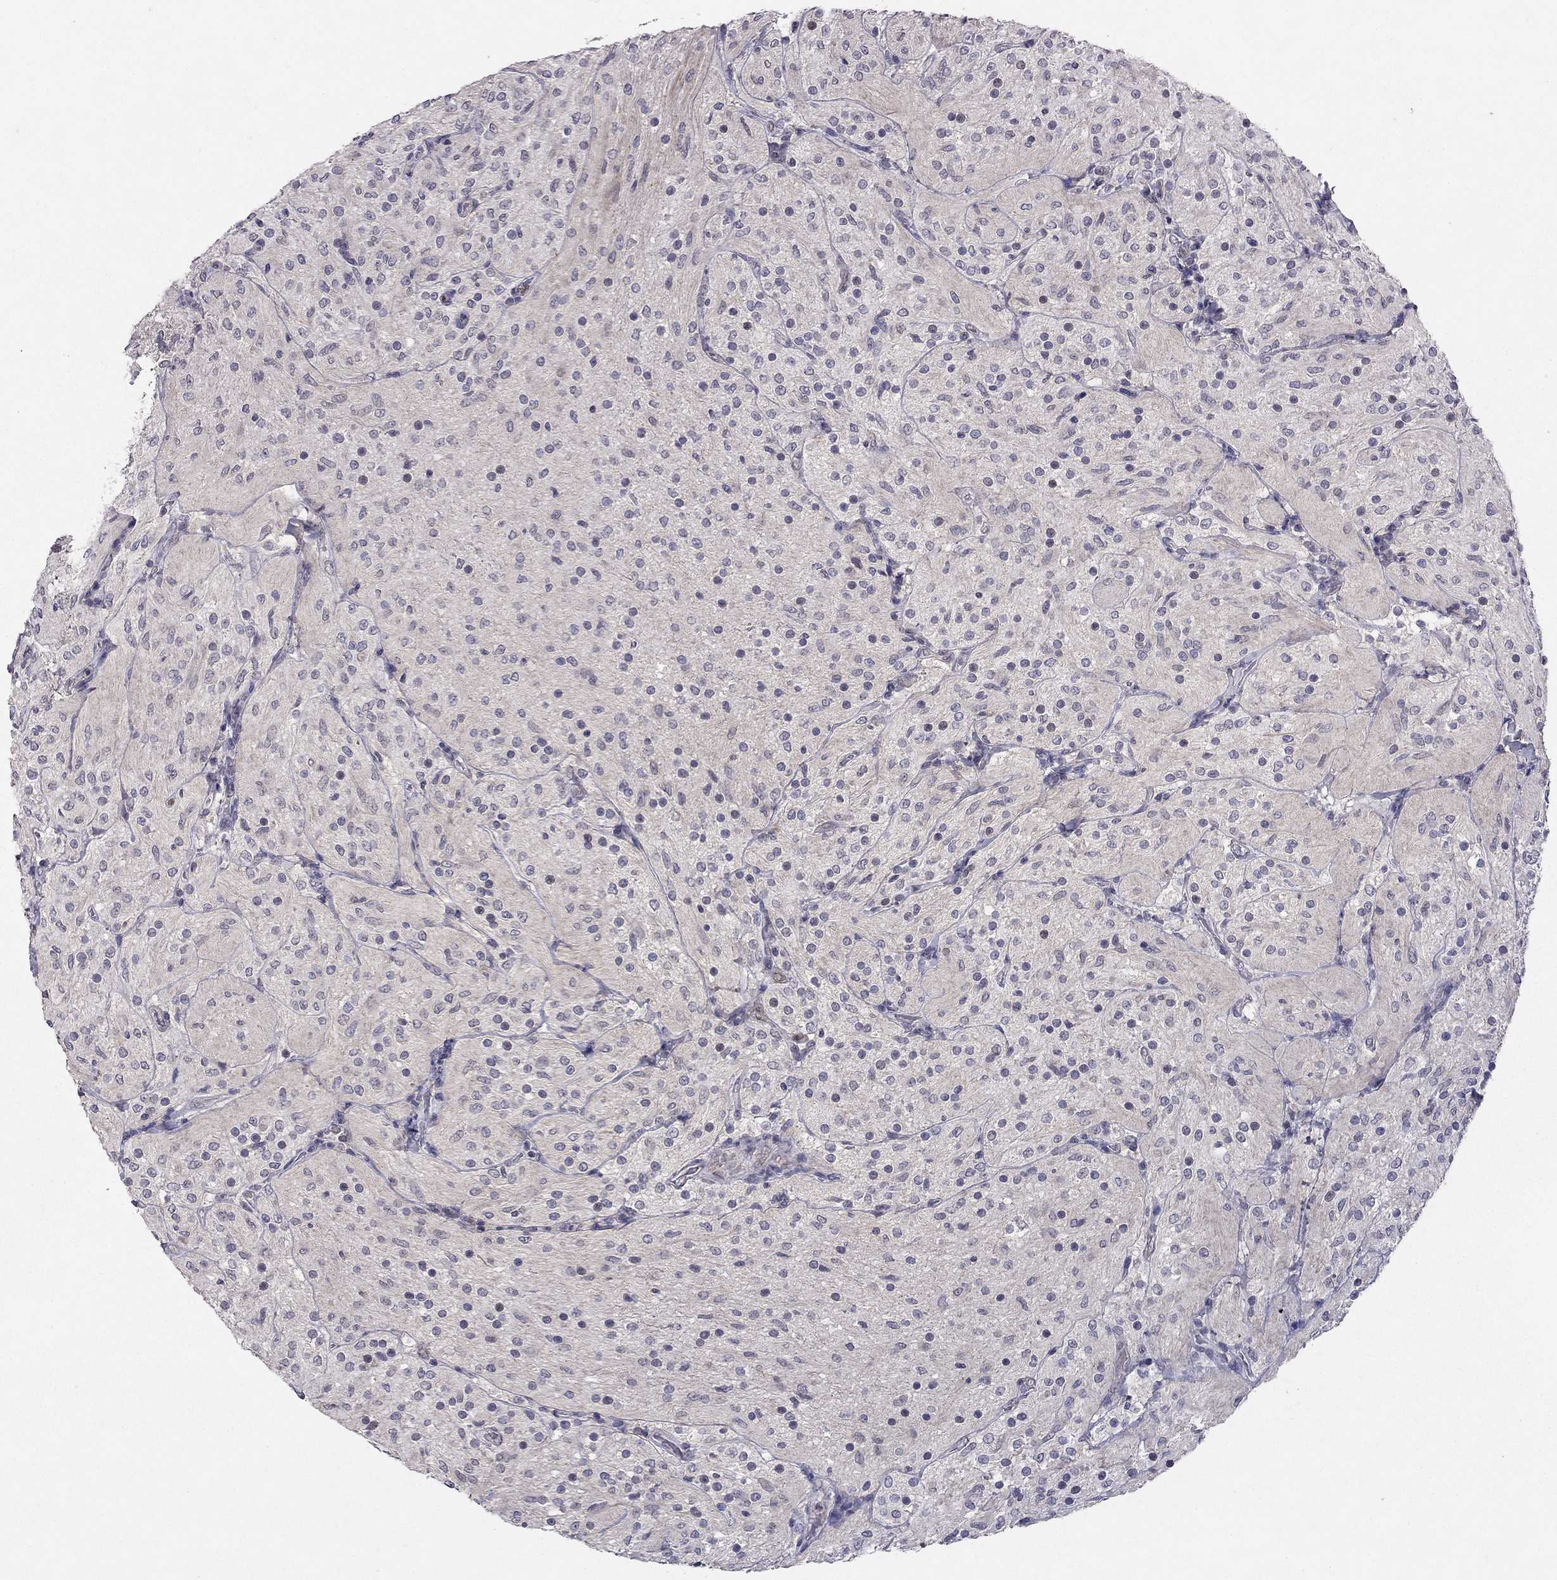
{"staining": {"intensity": "negative", "quantity": "none", "location": "none"}, "tissue": "glioma", "cell_type": "Tumor cells", "image_type": "cancer", "snomed": [{"axis": "morphology", "description": "Glioma, malignant, Low grade"}, {"axis": "topography", "description": "Brain"}], "caption": "Tumor cells are negative for brown protein staining in low-grade glioma (malignant).", "gene": "ESR2", "patient": {"sex": "male", "age": 3}}